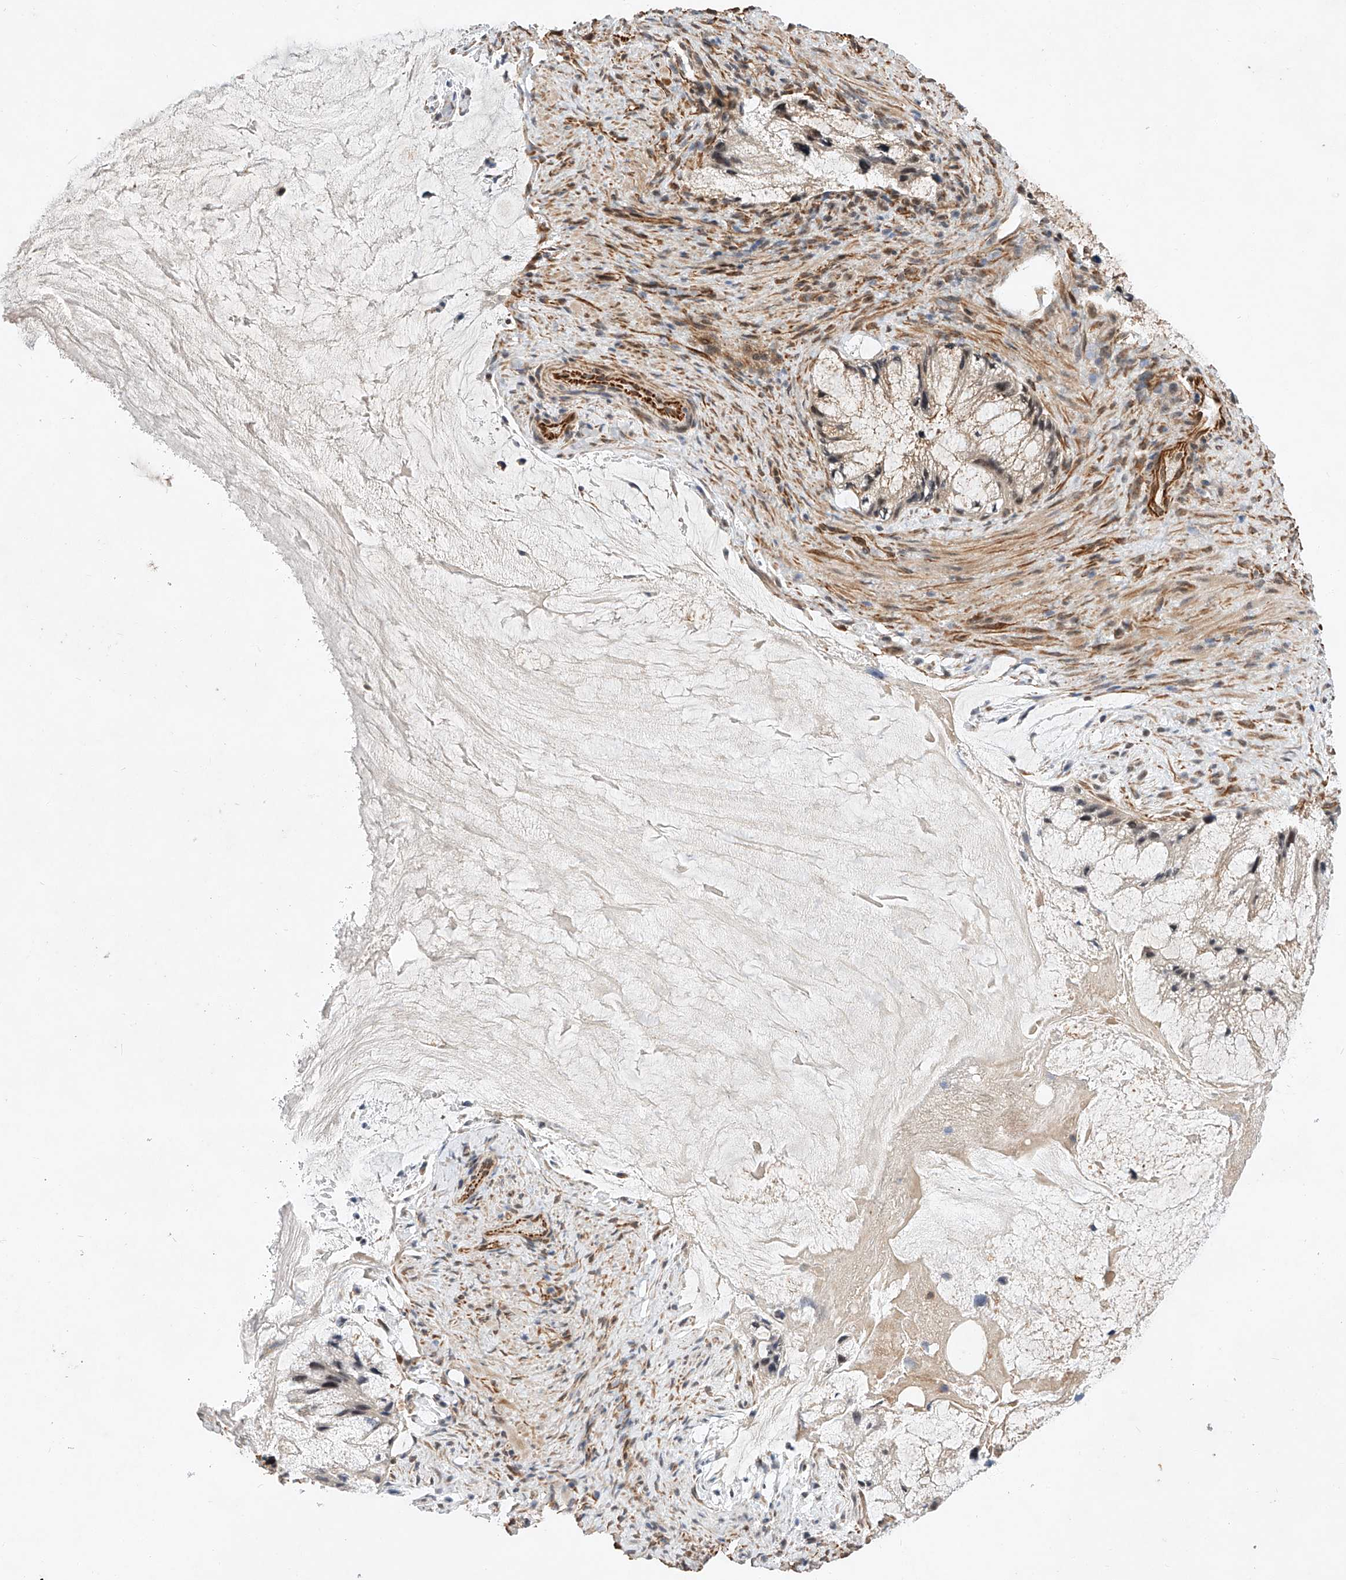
{"staining": {"intensity": "weak", "quantity": "<25%", "location": "cytoplasmic/membranous"}, "tissue": "ovarian cancer", "cell_type": "Tumor cells", "image_type": "cancer", "snomed": [{"axis": "morphology", "description": "Cystadenocarcinoma, mucinous, NOS"}, {"axis": "topography", "description": "Ovary"}], "caption": "Ovarian mucinous cystadenocarcinoma was stained to show a protein in brown. There is no significant expression in tumor cells.", "gene": "AMD1", "patient": {"sex": "female", "age": 37}}